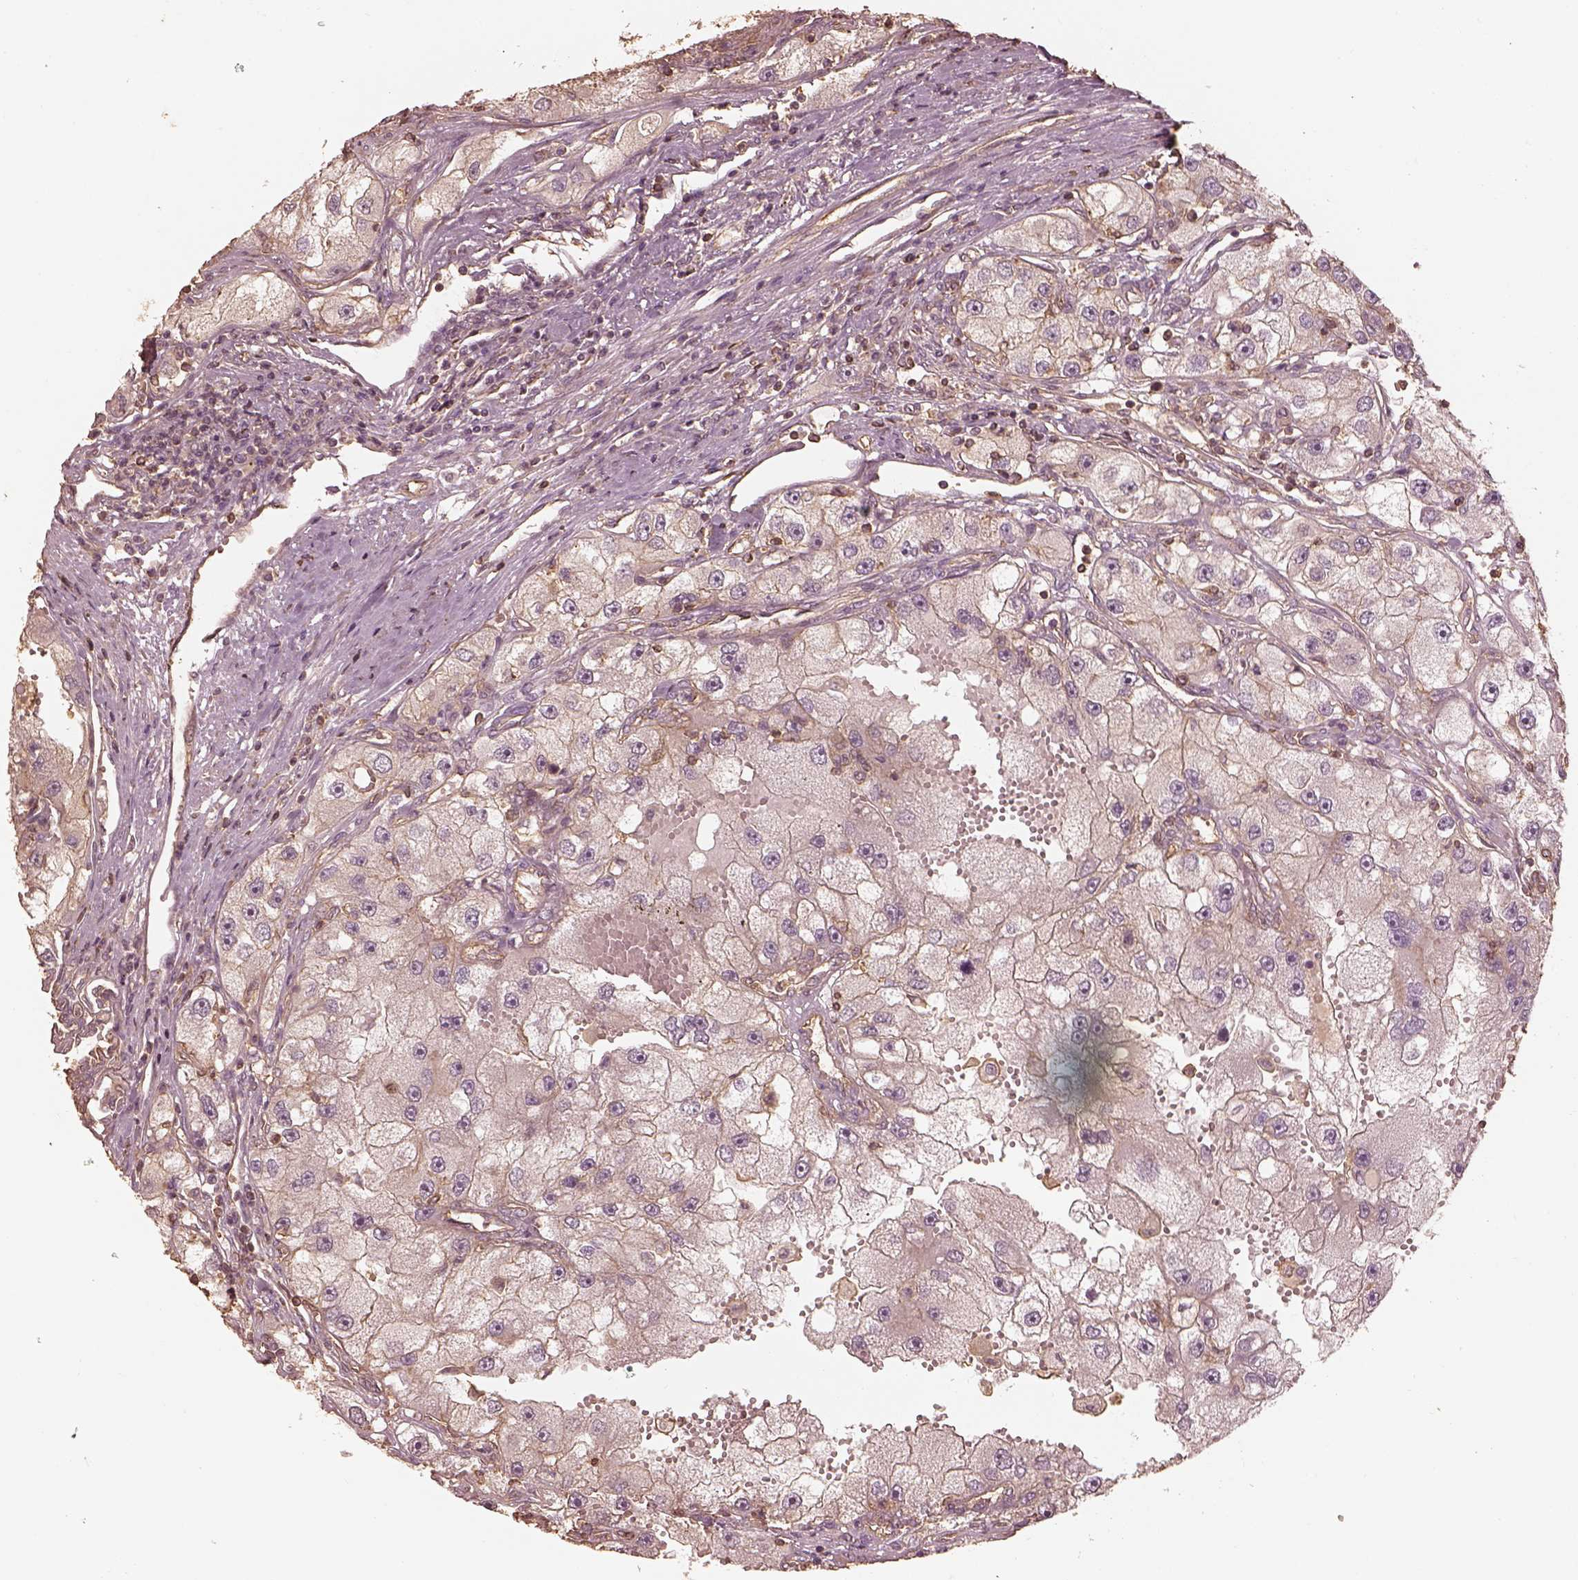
{"staining": {"intensity": "moderate", "quantity": "25%-75%", "location": "cytoplasmic/membranous"}, "tissue": "renal cancer", "cell_type": "Tumor cells", "image_type": "cancer", "snomed": [{"axis": "morphology", "description": "Adenocarcinoma, NOS"}, {"axis": "topography", "description": "Kidney"}], "caption": "Adenocarcinoma (renal) stained for a protein demonstrates moderate cytoplasmic/membranous positivity in tumor cells.", "gene": "WDR7", "patient": {"sex": "male", "age": 63}}